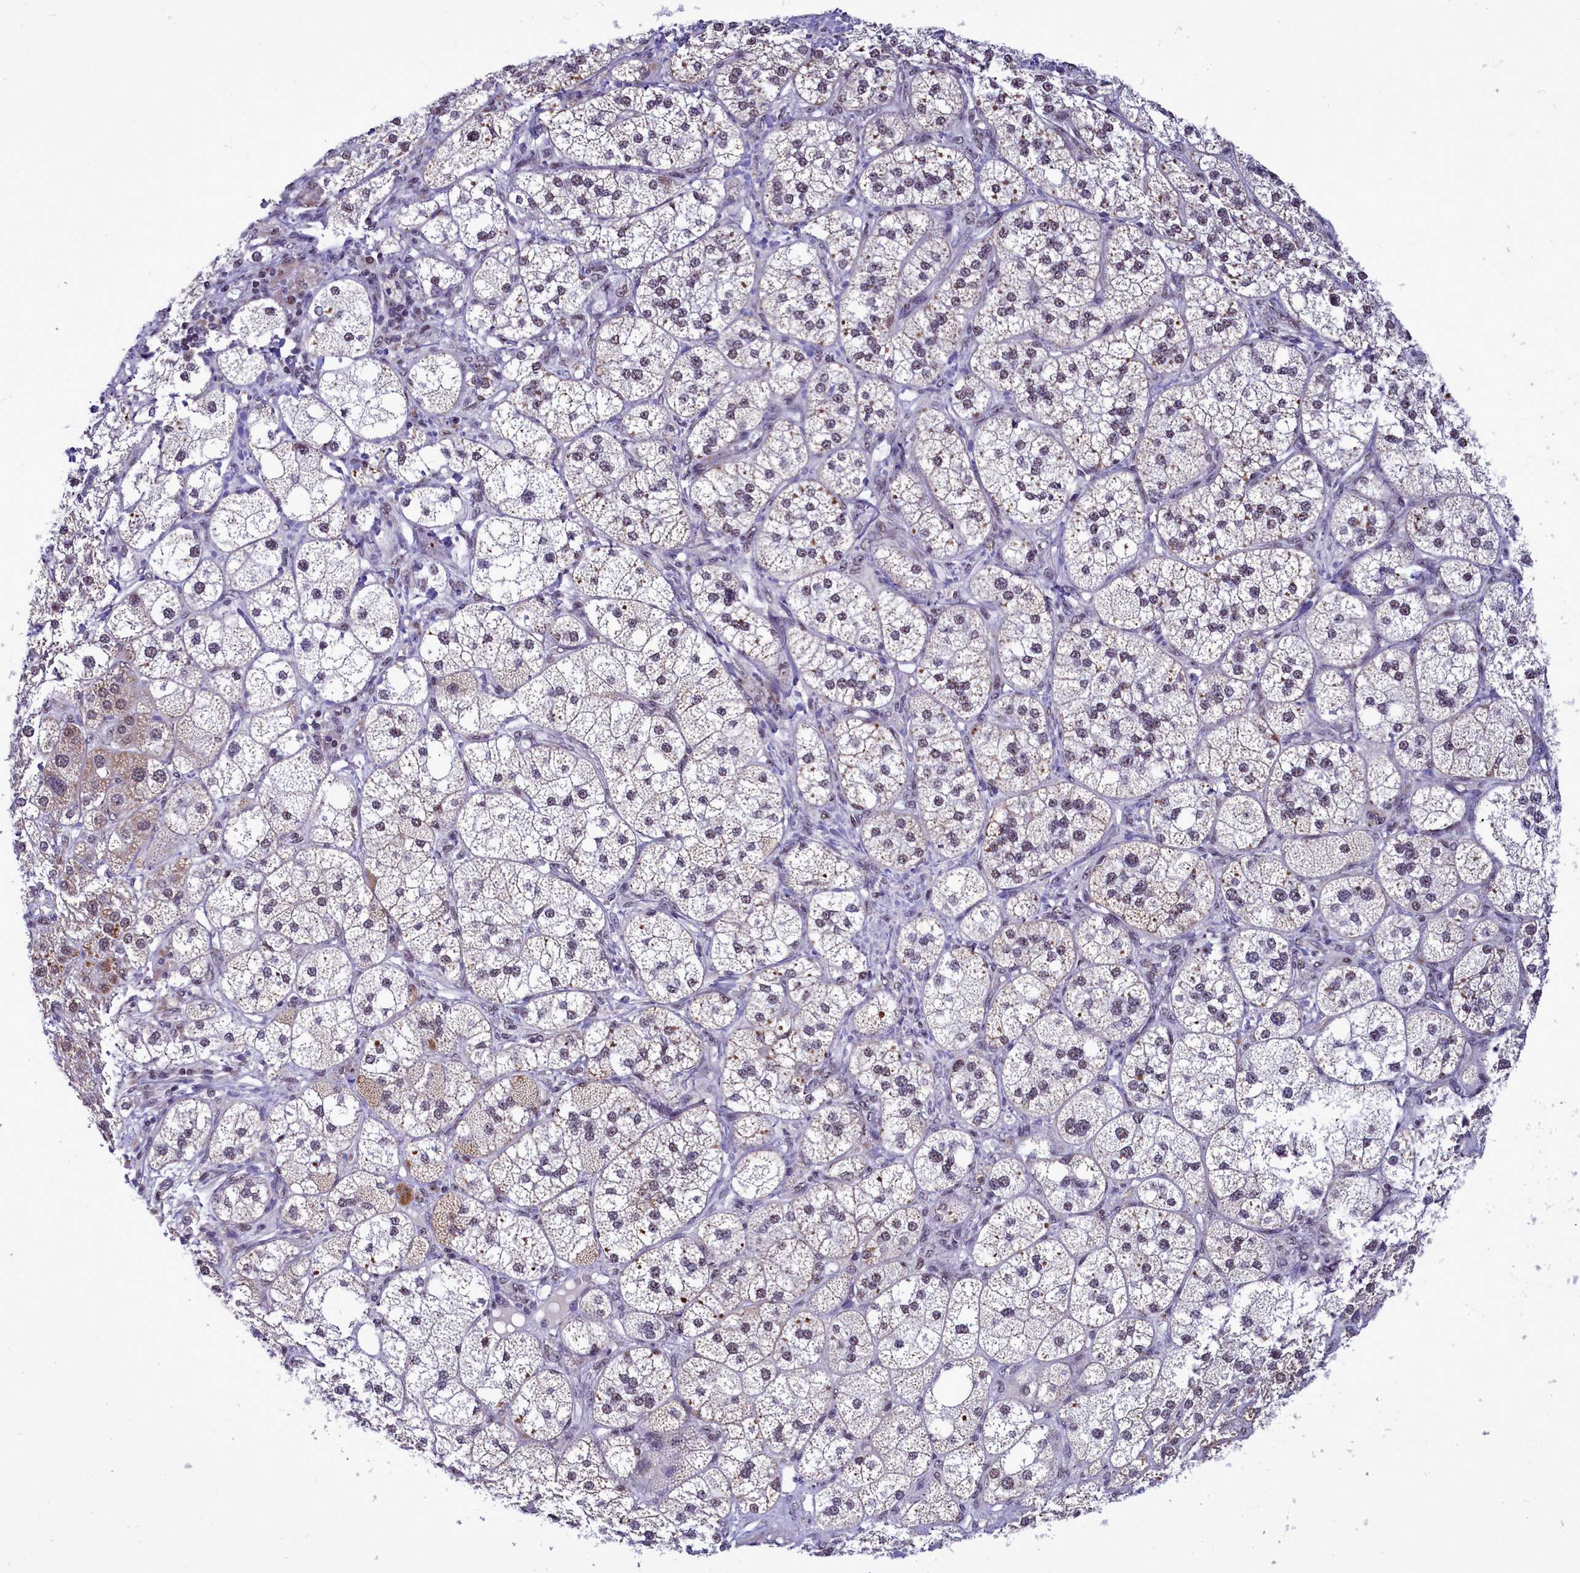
{"staining": {"intensity": "moderate", "quantity": "25%-75%", "location": "cytoplasmic/membranous,nuclear"}, "tissue": "adrenal gland", "cell_type": "Glandular cells", "image_type": "normal", "snomed": [{"axis": "morphology", "description": "Normal tissue, NOS"}, {"axis": "topography", "description": "Adrenal gland"}], "caption": "Protein staining displays moderate cytoplasmic/membranous,nuclear positivity in approximately 25%-75% of glandular cells in benign adrenal gland.", "gene": "POM121L2", "patient": {"sex": "male", "age": 61}}